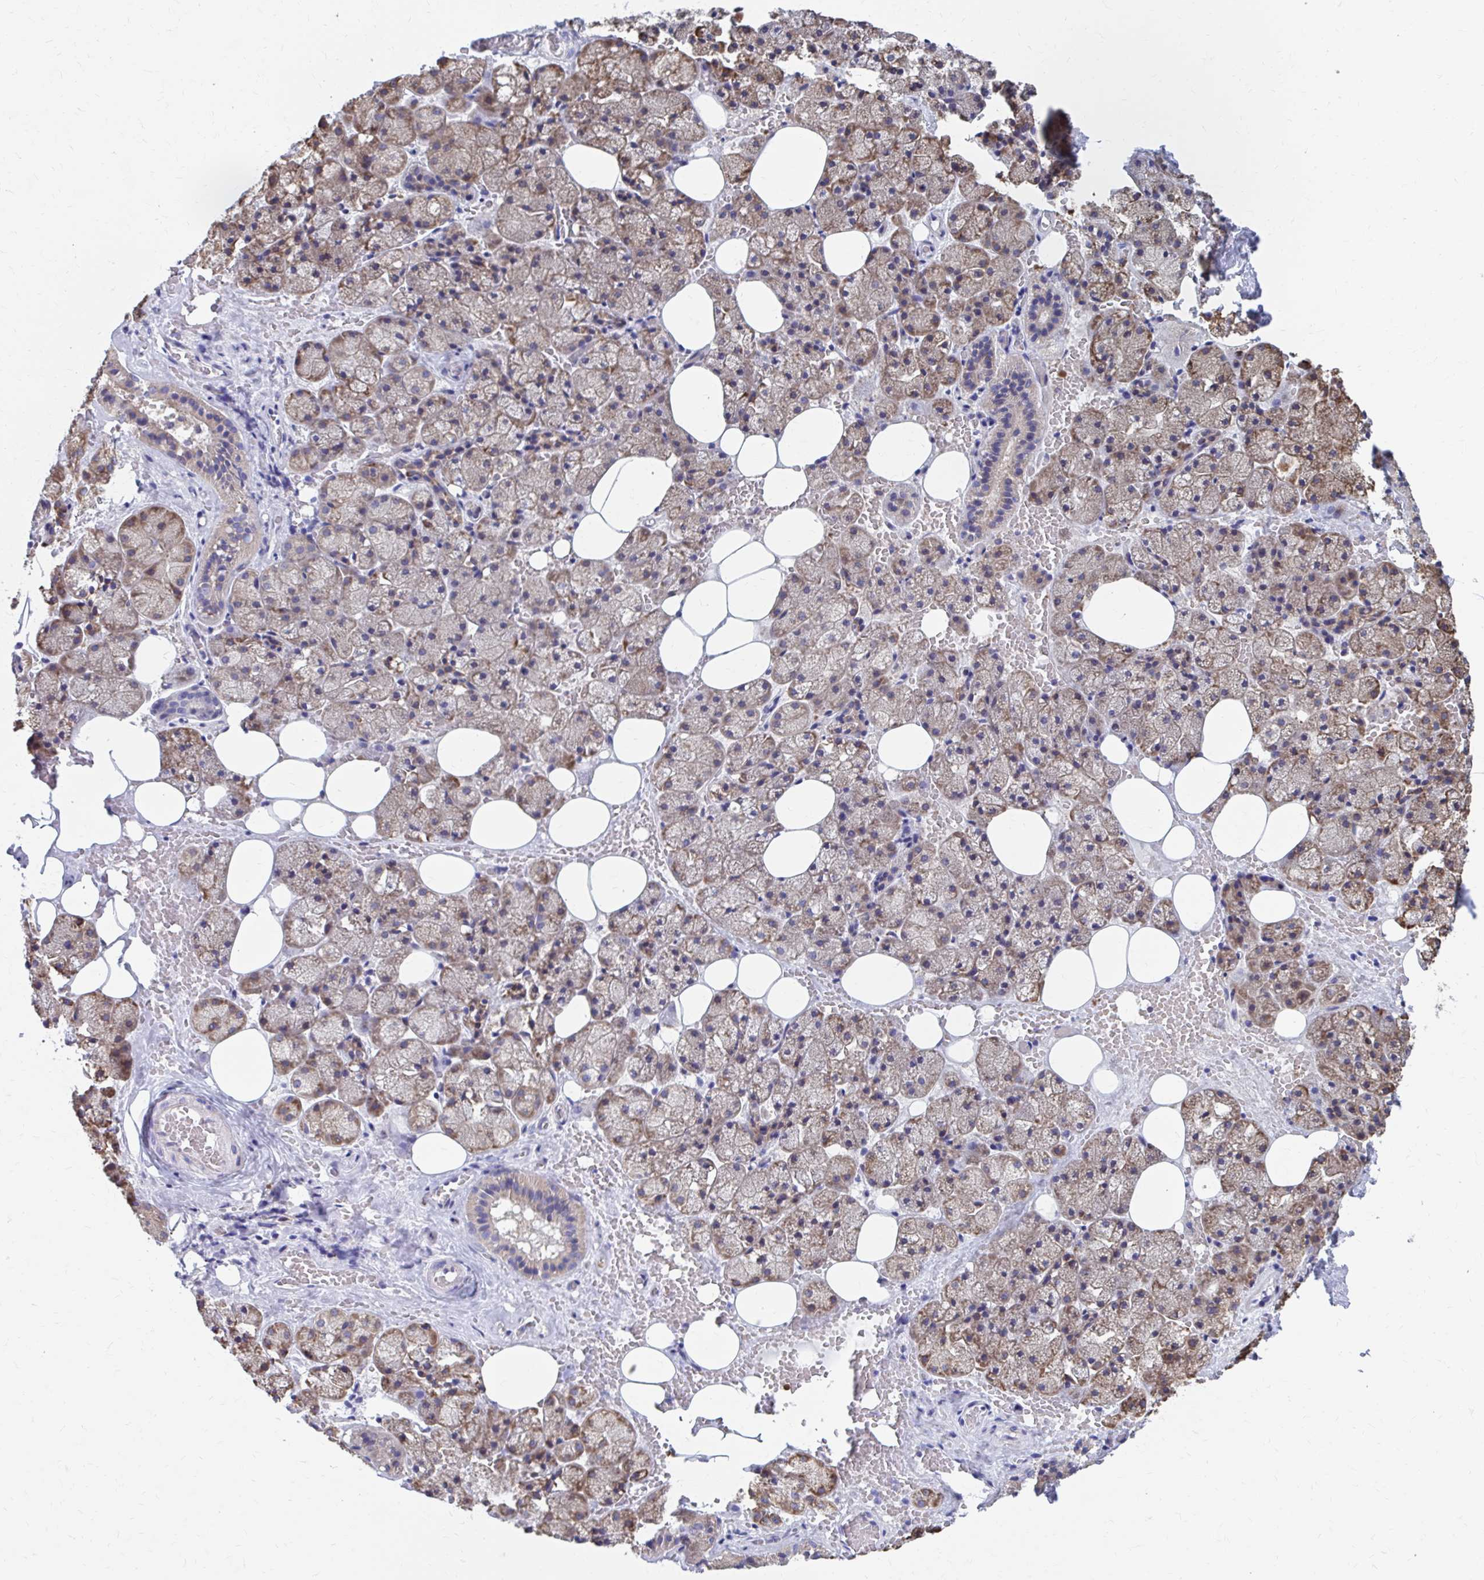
{"staining": {"intensity": "moderate", "quantity": ">75%", "location": "cytoplasmic/membranous"}, "tissue": "salivary gland", "cell_type": "Glandular cells", "image_type": "normal", "snomed": [{"axis": "morphology", "description": "Normal tissue, NOS"}, {"axis": "topography", "description": "Salivary gland"}, {"axis": "topography", "description": "Peripheral nerve tissue"}], "caption": "A histopathology image showing moderate cytoplasmic/membranous positivity in approximately >75% of glandular cells in unremarkable salivary gland, as visualized by brown immunohistochemical staining.", "gene": "FKBP2", "patient": {"sex": "male", "age": 38}}